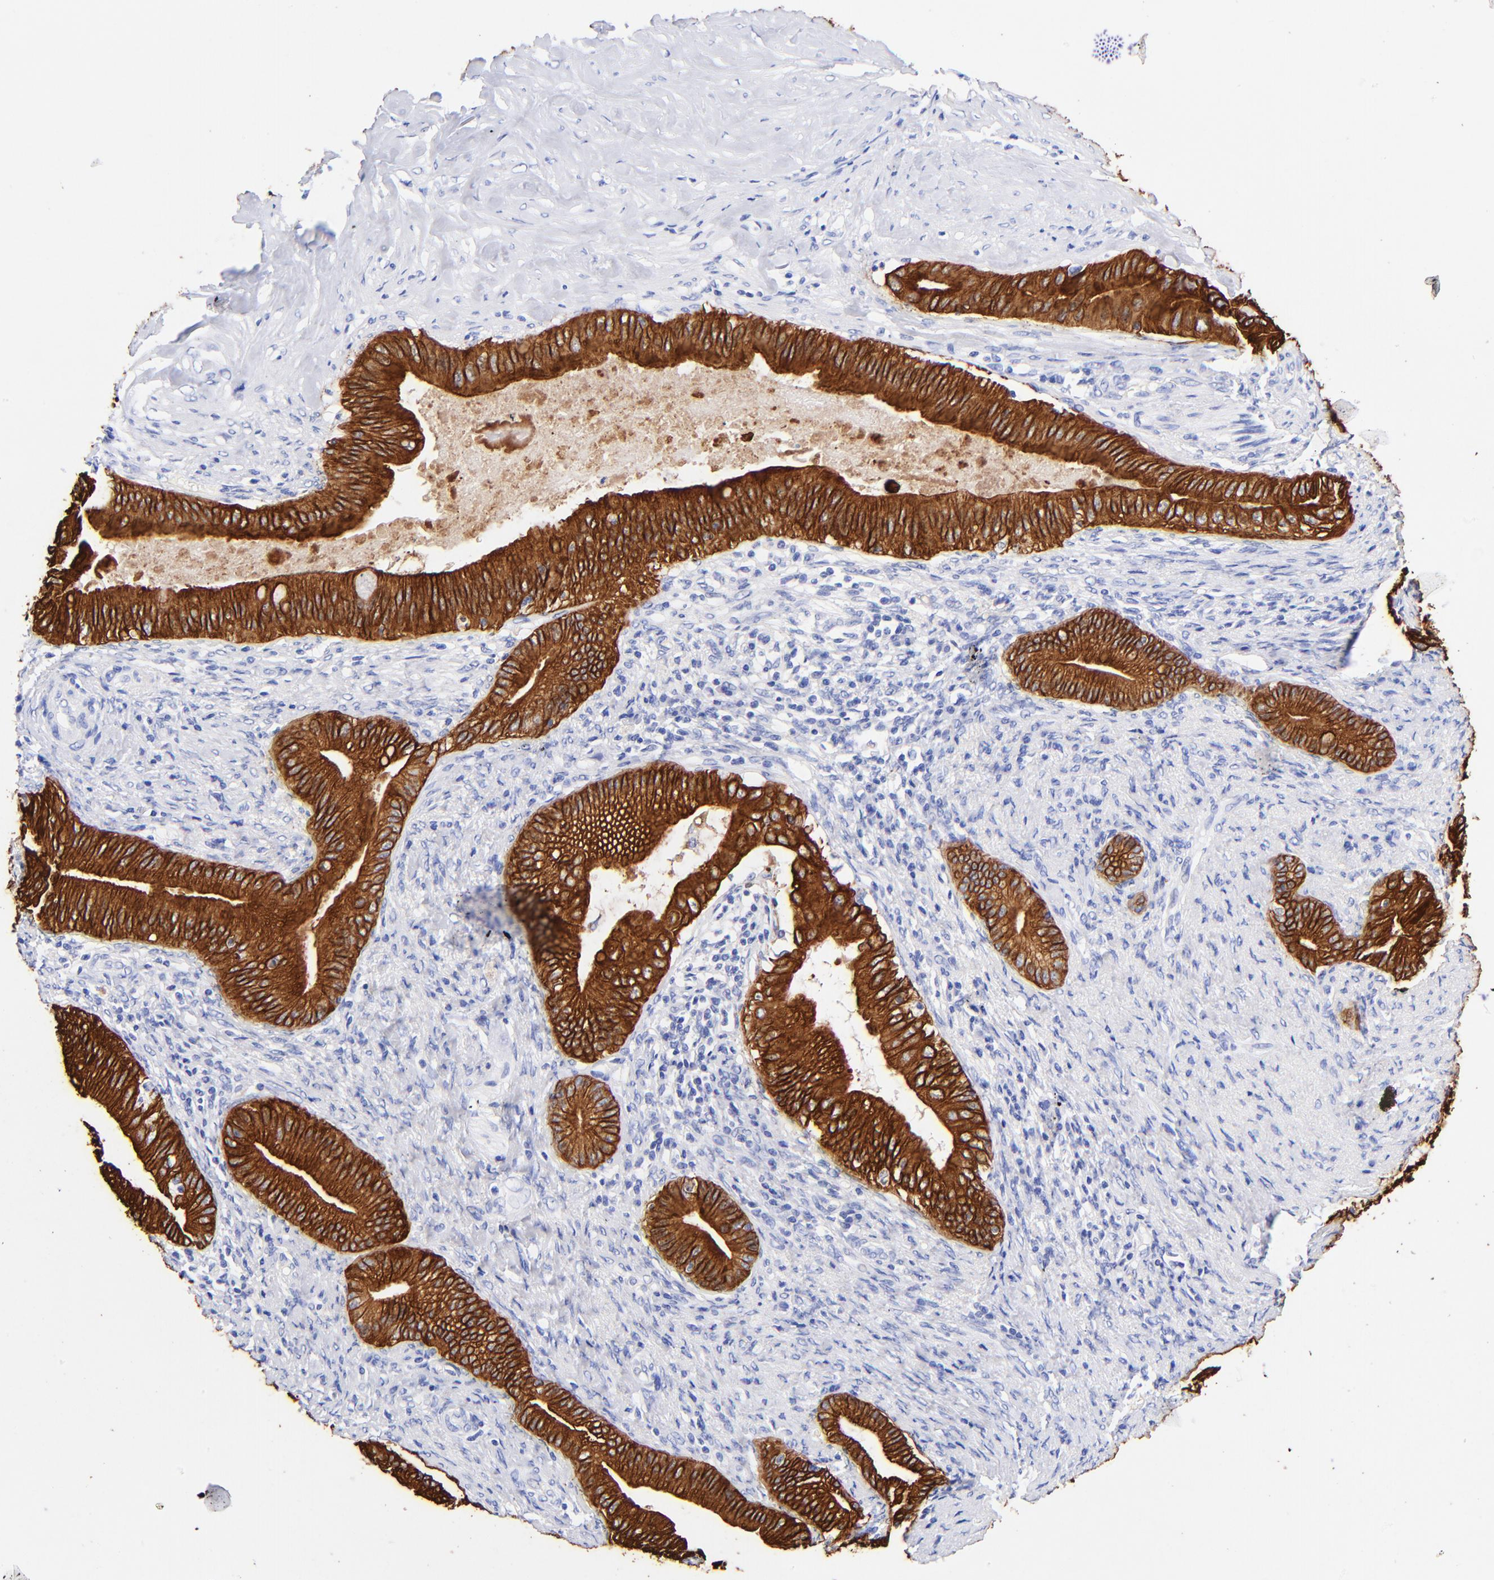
{"staining": {"intensity": "strong", "quantity": ">75%", "location": "cytoplasmic/membranous"}, "tissue": "liver cancer", "cell_type": "Tumor cells", "image_type": "cancer", "snomed": [{"axis": "morphology", "description": "Cholangiocarcinoma"}, {"axis": "topography", "description": "Liver"}], "caption": "There is high levels of strong cytoplasmic/membranous staining in tumor cells of liver cancer, as demonstrated by immunohistochemical staining (brown color).", "gene": "KRT19", "patient": {"sex": "male", "age": 58}}